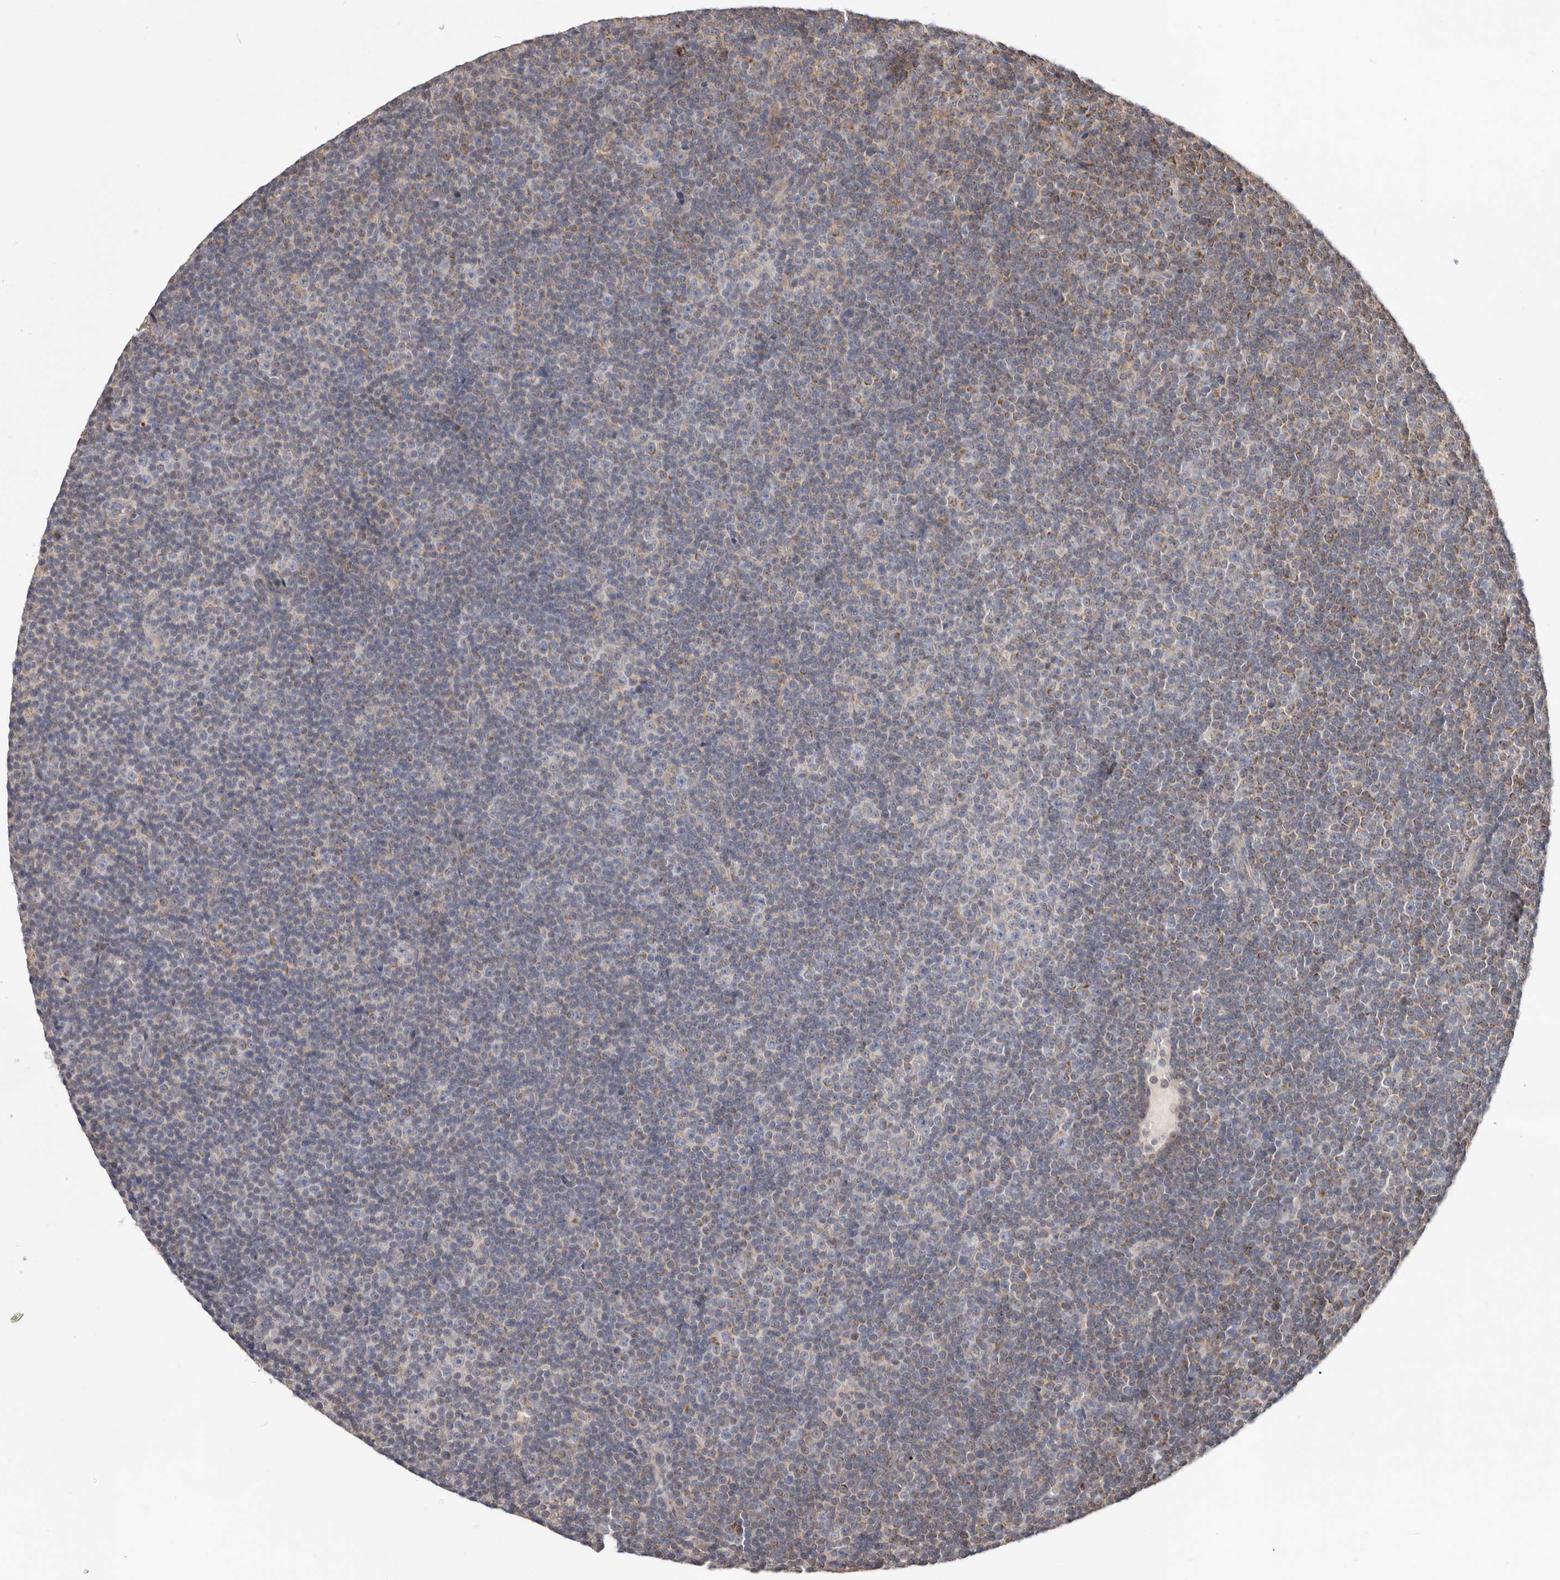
{"staining": {"intensity": "moderate", "quantity": "<25%", "location": "cytoplasmic/membranous"}, "tissue": "lymphoma", "cell_type": "Tumor cells", "image_type": "cancer", "snomed": [{"axis": "morphology", "description": "Malignant lymphoma, non-Hodgkin's type, Low grade"}, {"axis": "topography", "description": "Lymph node"}], "caption": "Human lymphoma stained with a protein marker shows moderate staining in tumor cells.", "gene": "LRP6", "patient": {"sex": "female", "age": 67}}